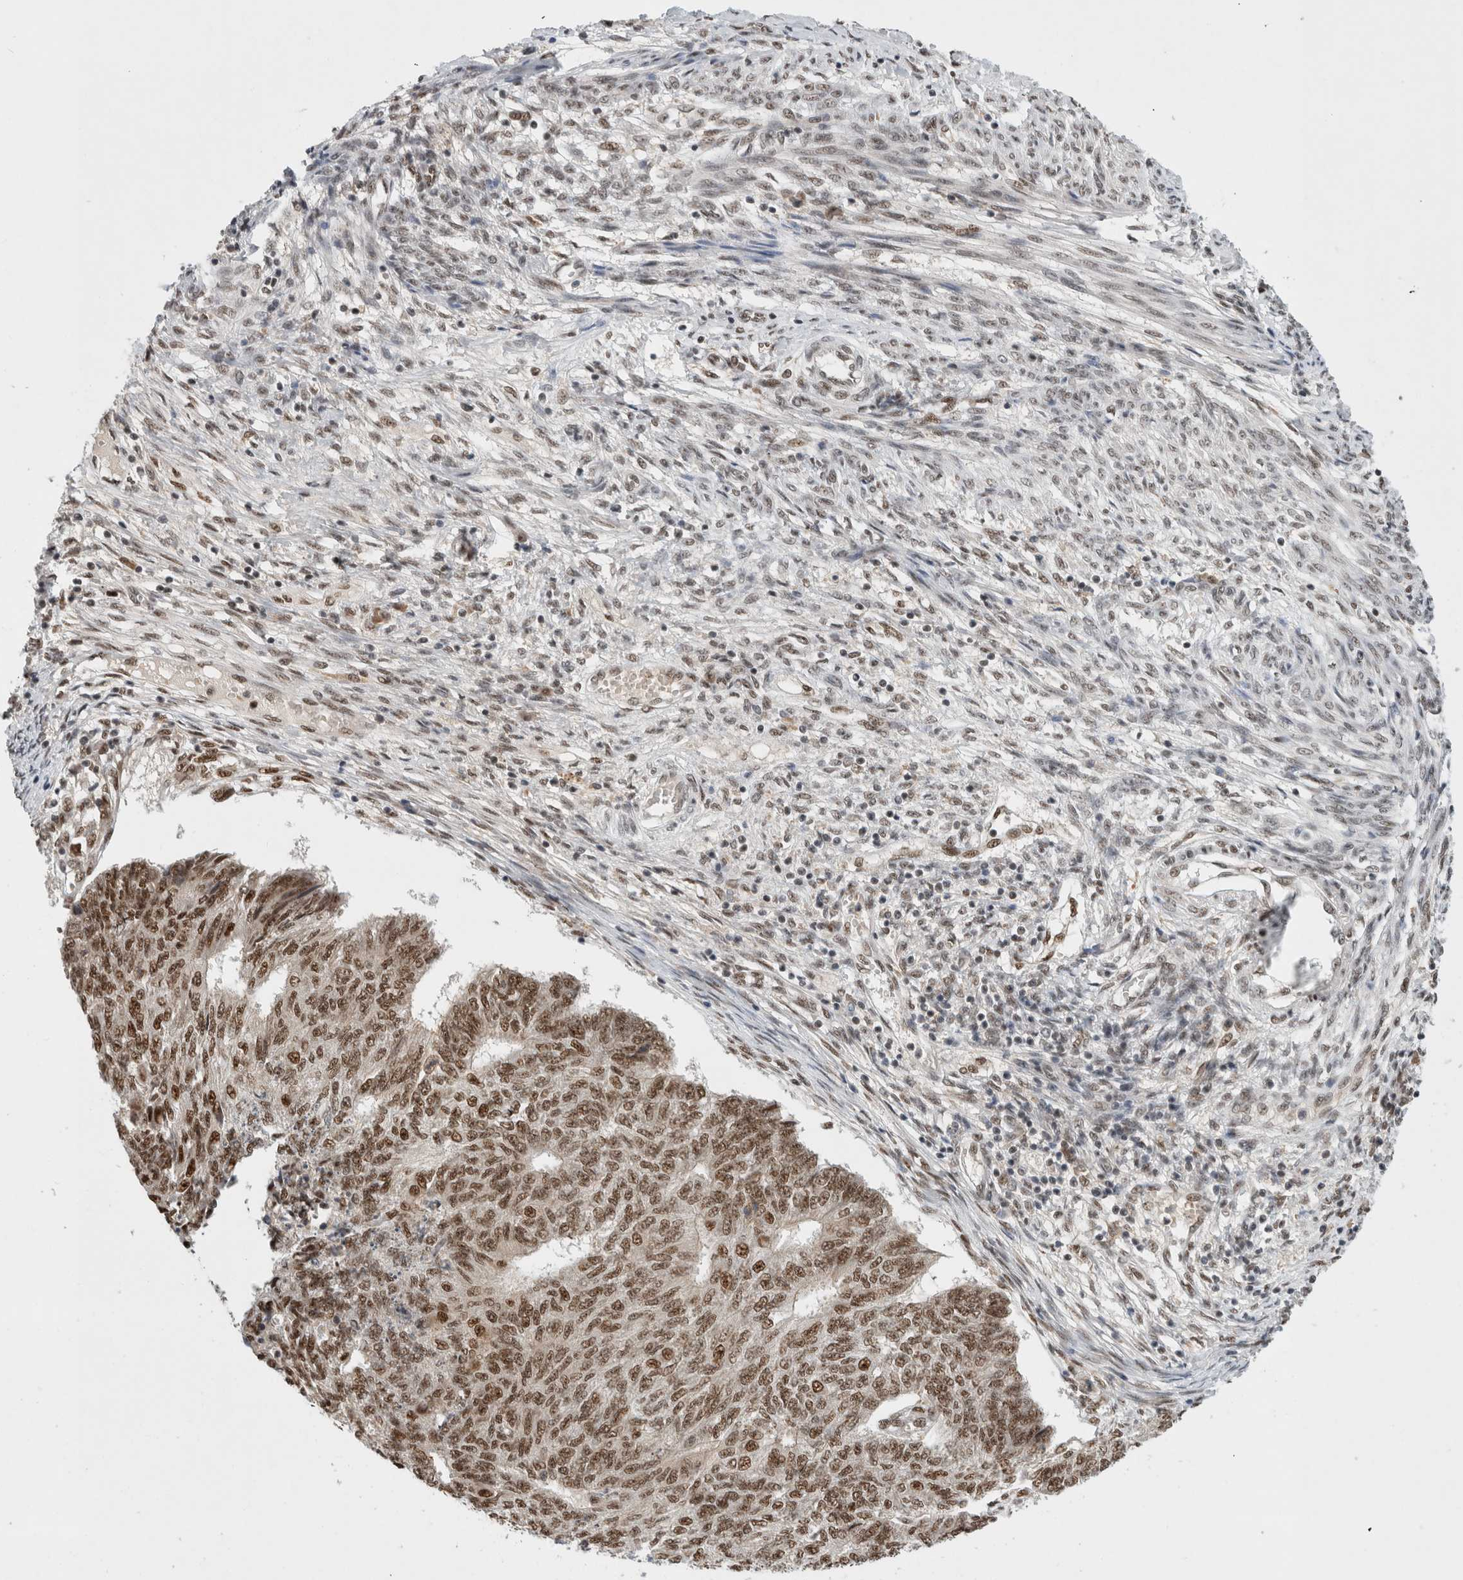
{"staining": {"intensity": "moderate", "quantity": ">75%", "location": "nuclear"}, "tissue": "endometrial cancer", "cell_type": "Tumor cells", "image_type": "cancer", "snomed": [{"axis": "morphology", "description": "Adenocarcinoma, NOS"}, {"axis": "topography", "description": "Endometrium"}], "caption": "Tumor cells exhibit moderate nuclear positivity in approximately >75% of cells in endometrial cancer (adenocarcinoma).", "gene": "NCAPG2", "patient": {"sex": "female", "age": 32}}